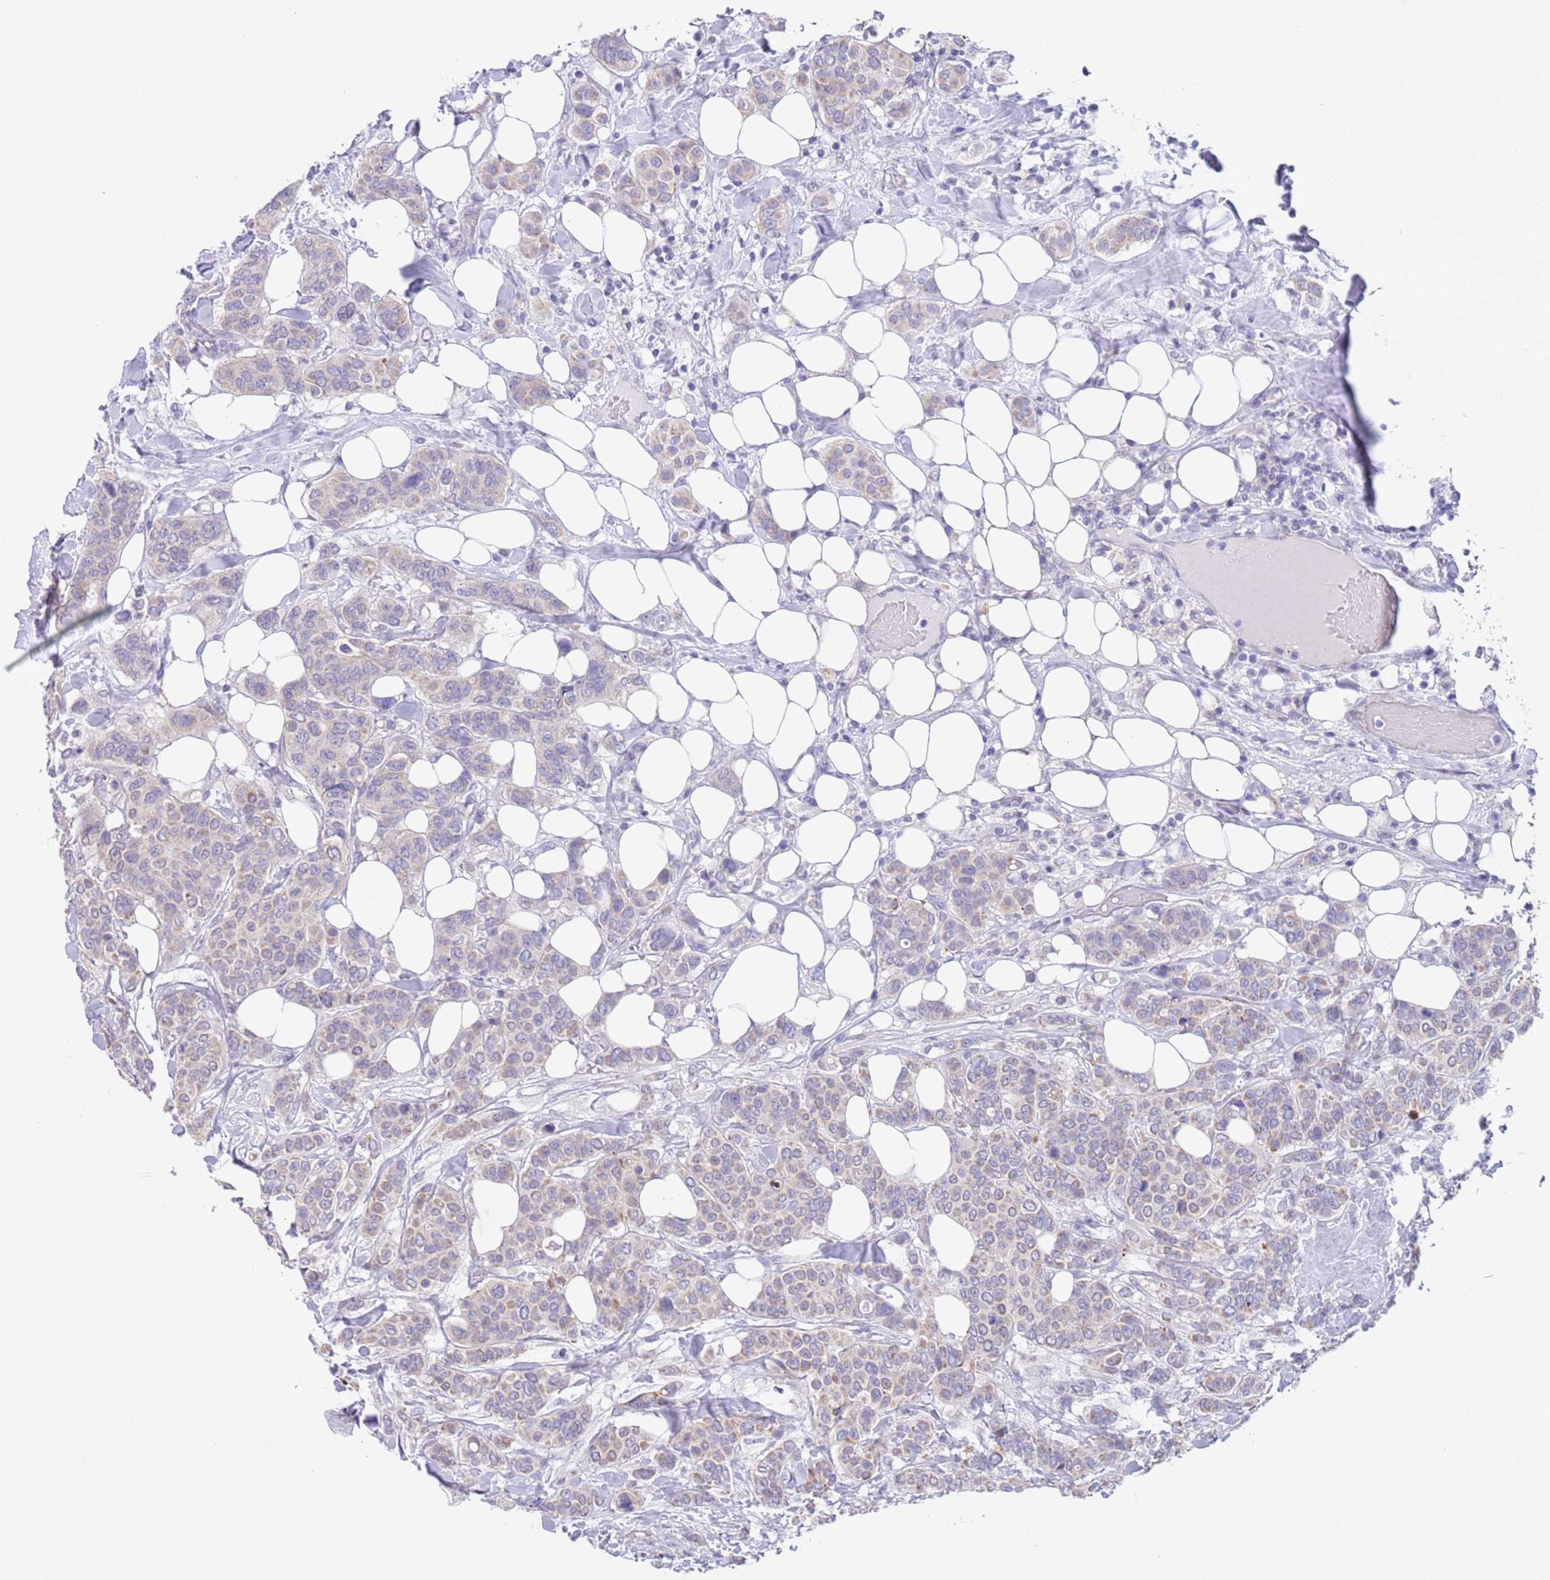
{"staining": {"intensity": "weak", "quantity": "<25%", "location": "cytoplasmic/membranous"}, "tissue": "breast cancer", "cell_type": "Tumor cells", "image_type": "cancer", "snomed": [{"axis": "morphology", "description": "Lobular carcinoma"}, {"axis": "topography", "description": "Breast"}], "caption": "There is no significant staining in tumor cells of breast cancer (lobular carcinoma). Nuclei are stained in blue.", "gene": "SPIRE2", "patient": {"sex": "female", "age": 51}}